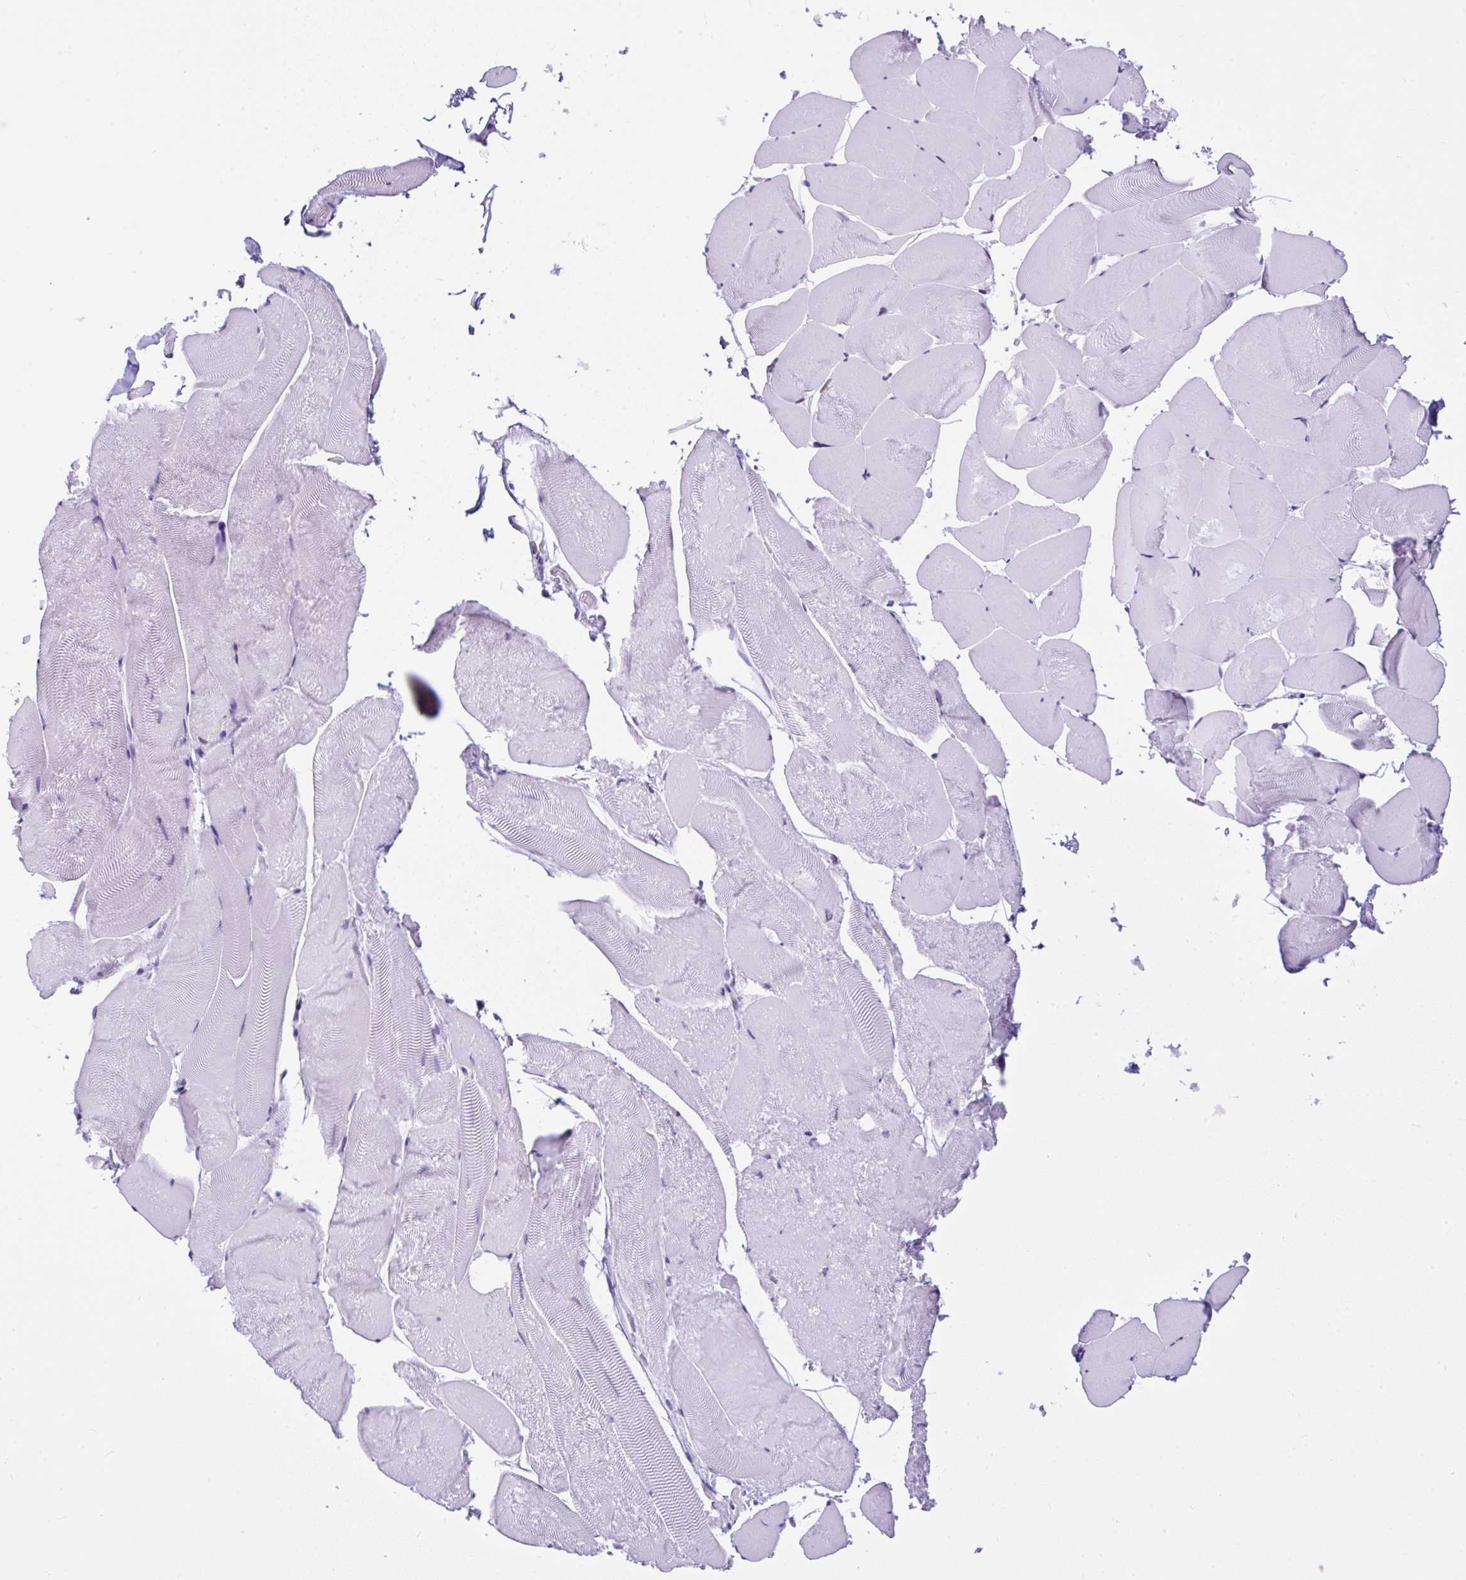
{"staining": {"intensity": "negative", "quantity": "none", "location": "none"}, "tissue": "skeletal muscle", "cell_type": "Myocytes", "image_type": "normal", "snomed": [{"axis": "morphology", "description": "Normal tissue, NOS"}, {"axis": "topography", "description": "Skeletal muscle"}], "caption": "IHC histopathology image of benign skeletal muscle: human skeletal muscle stained with DAB demonstrates no significant protein staining in myocytes.", "gene": "KRT27", "patient": {"sex": "female", "age": 64}}